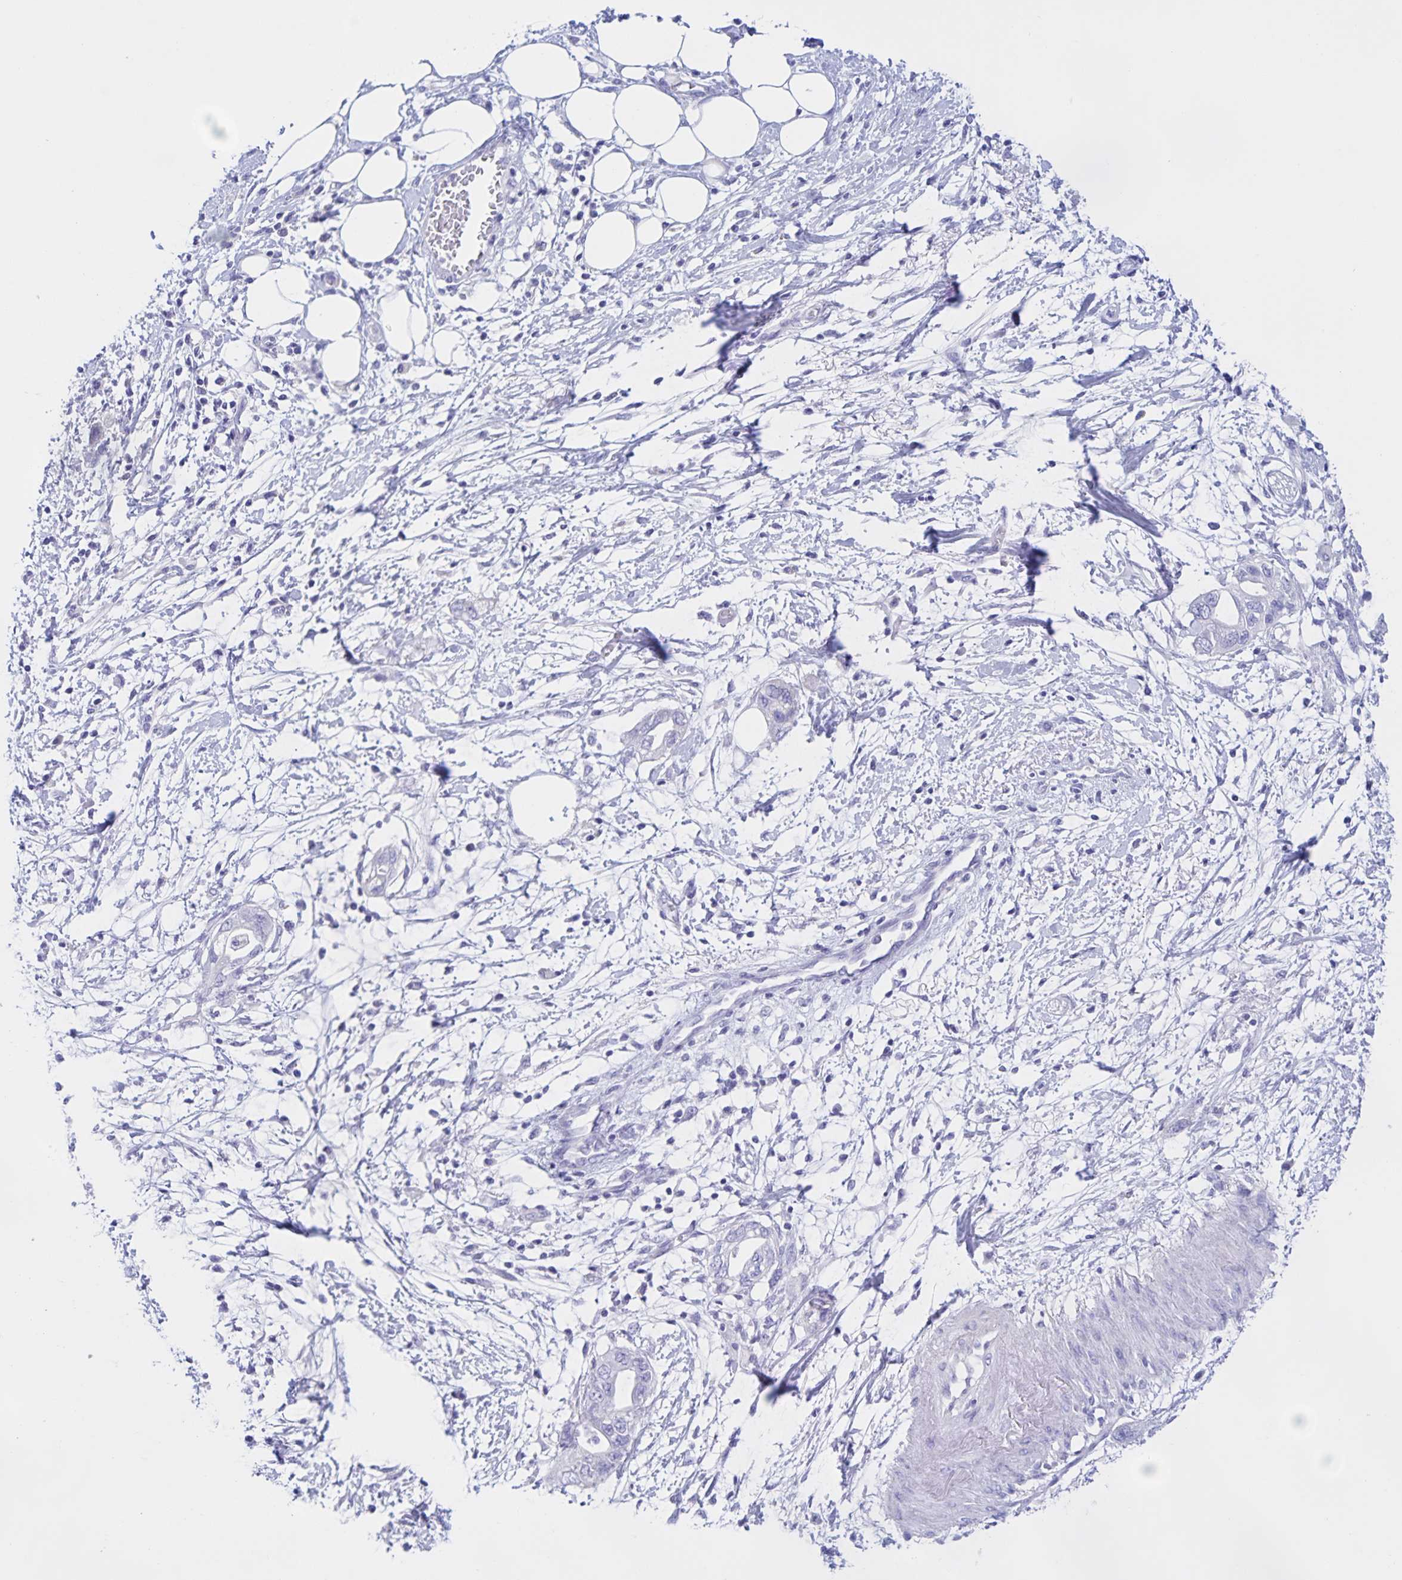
{"staining": {"intensity": "negative", "quantity": "none", "location": "none"}, "tissue": "pancreatic cancer", "cell_type": "Tumor cells", "image_type": "cancer", "snomed": [{"axis": "morphology", "description": "Adenocarcinoma, NOS"}, {"axis": "topography", "description": "Pancreas"}], "caption": "Immunohistochemistry (IHC) image of pancreatic adenocarcinoma stained for a protein (brown), which shows no positivity in tumor cells.", "gene": "CATSPER4", "patient": {"sex": "female", "age": 72}}